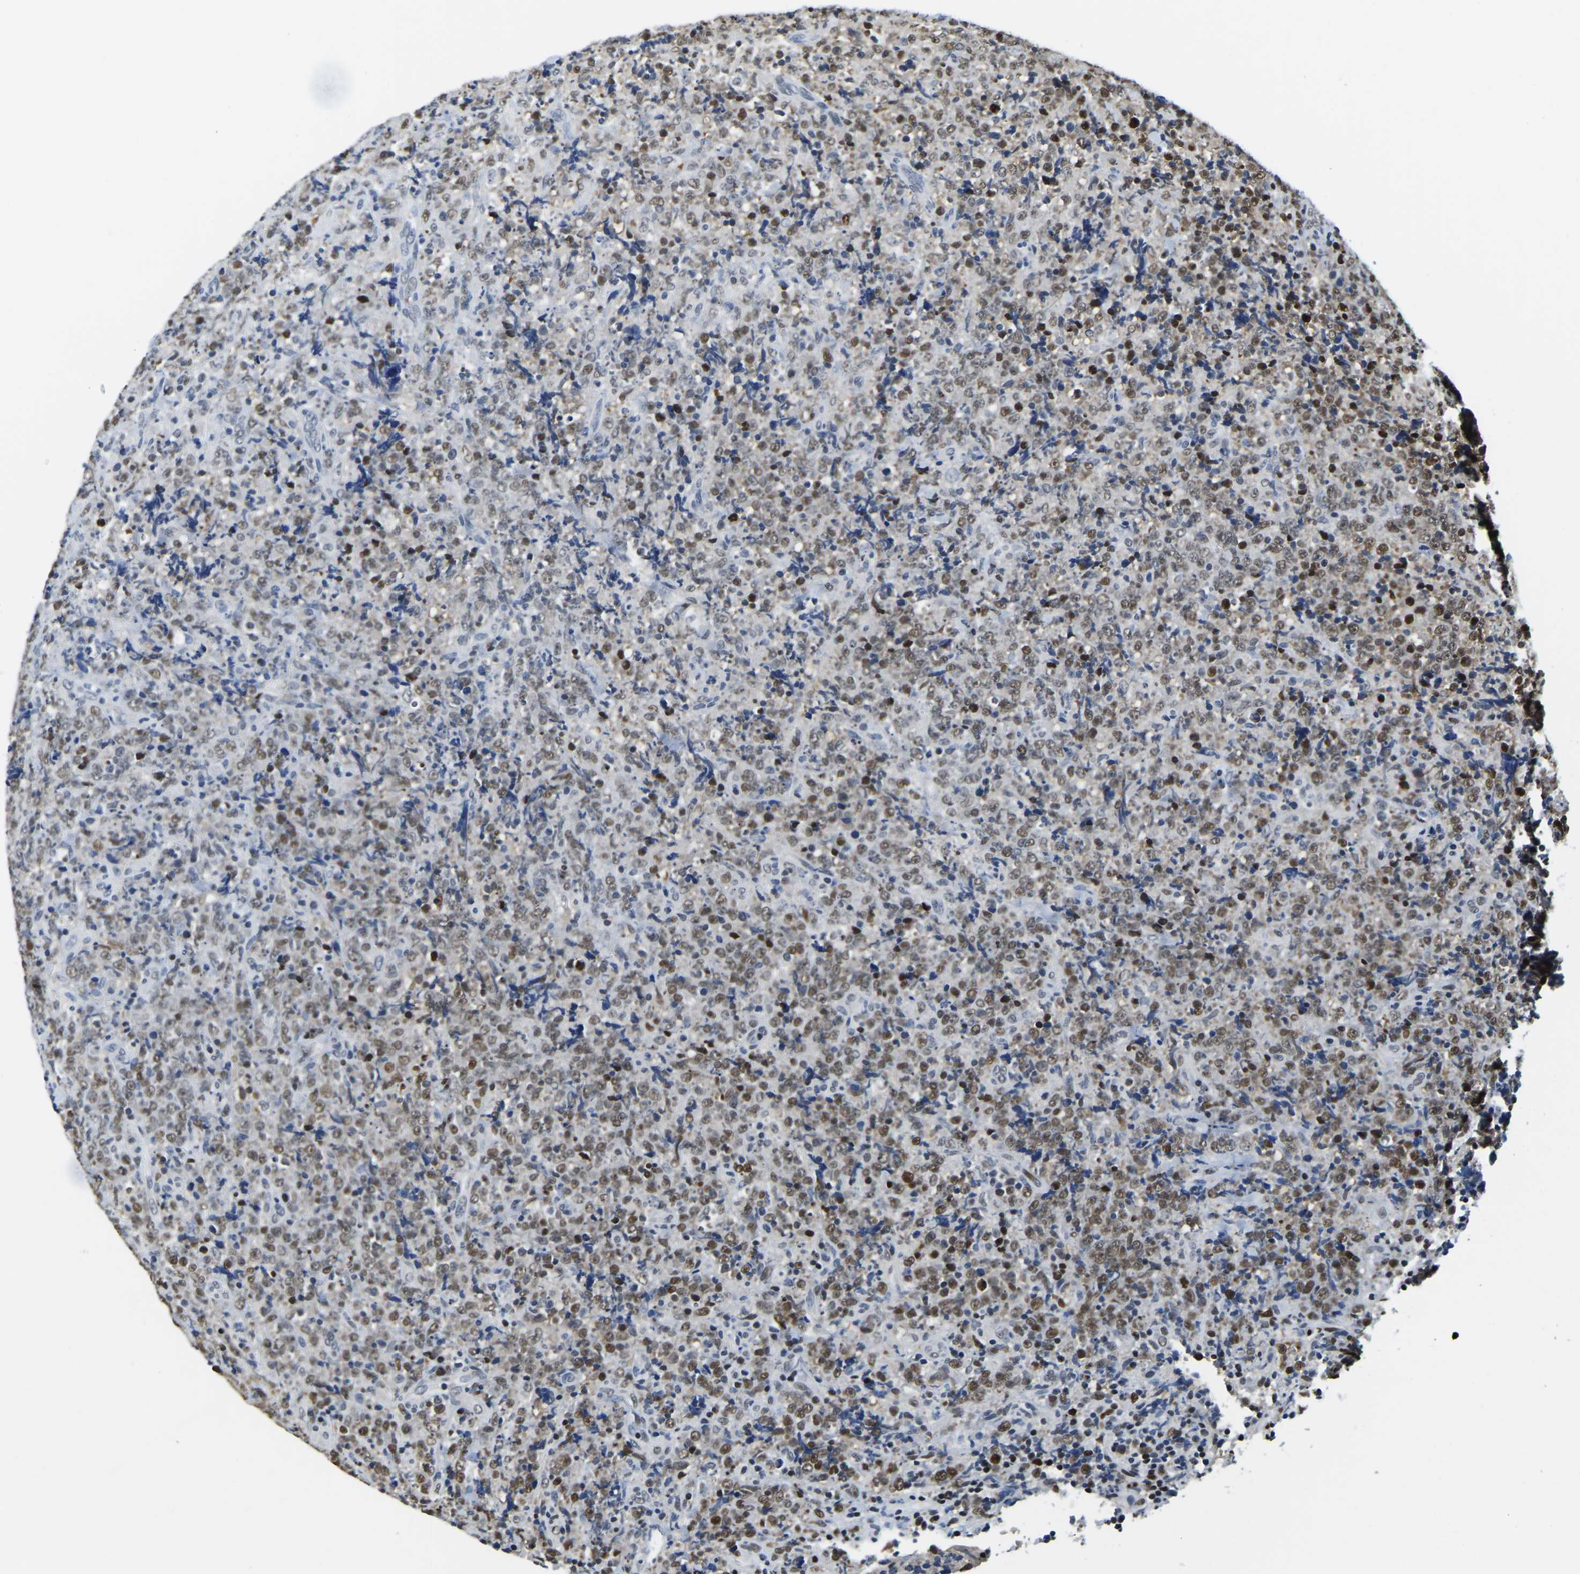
{"staining": {"intensity": "moderate", "quantity": "25%-75%", "location": "nuclear"}, "tissue": "lymphoma", "cell_type": "Tumor cells", "image_type": "cancer", "snomed": [{"axis": "morphology", "description": "Malignant lymphoma, non-Hodgkin's type, High grade"}, {"axis": "topography", "description": "Tonsil"}], "caption": "Immunohistochemistry (IHC) photomicrograph of malignant lymphoma, non-Hodgkin's type (high-grade) stained for a protein (brown), which demonstrates medium levels of moderate nuclear staining in approximately 25%-75% of tumor cells.", "gene": "UBA1", "patient": {"sex": "female", "age": 36}}